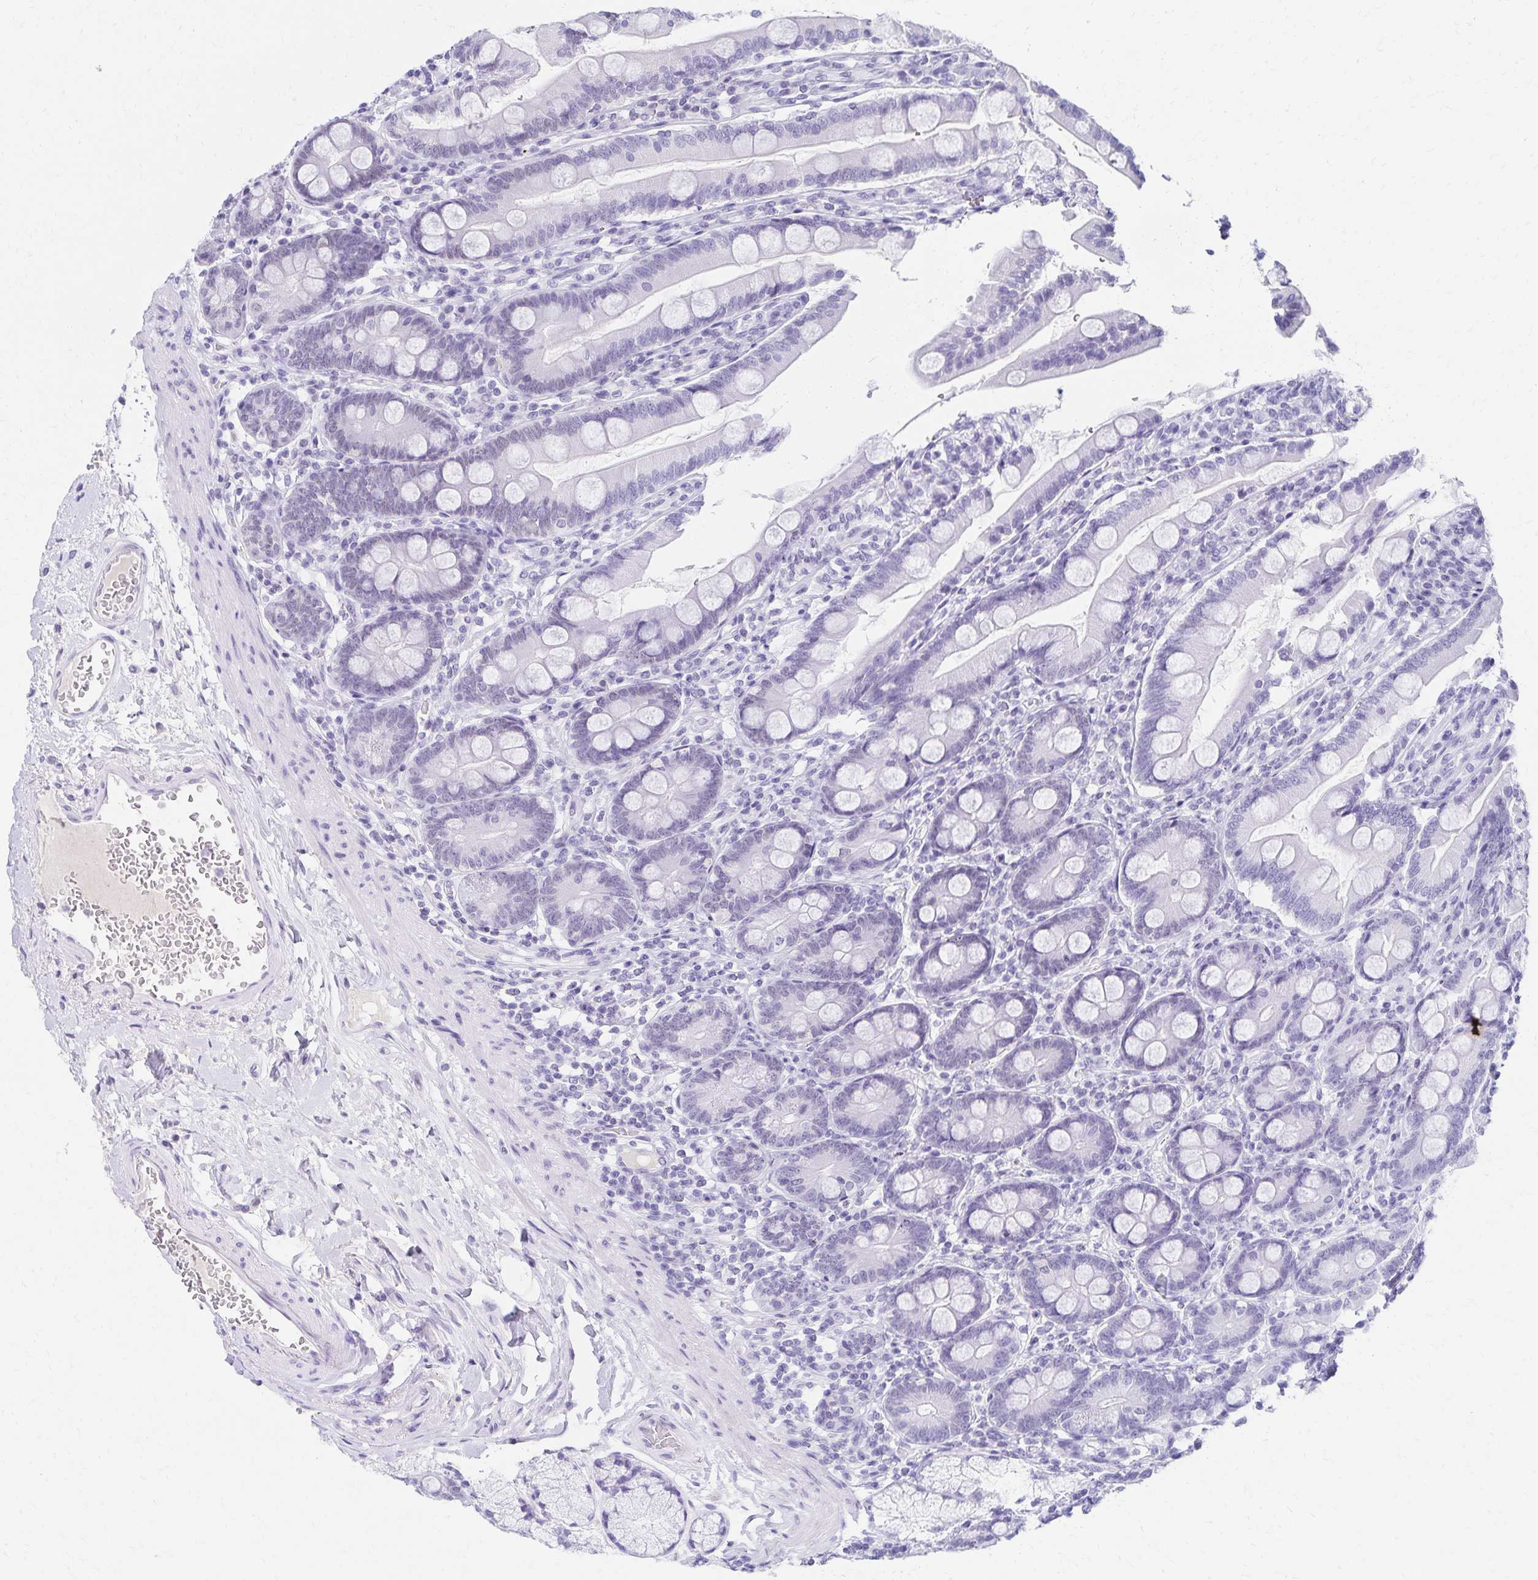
{"staining": {"intensity": "negative", "quantity": "none", "location": "none"}, "tissue": "duodenum", "cell_type": "Glandular cells", "image_type": "normal", "snomed": [{"axis": "morphology", "description": "Normal tissue, NOS"}, {"axis": "topography", "description": "Duodenum"}], "caption": "A photomicrograph of duodenum stained for a protein exhibits no brown staining in glandular cells.", "gene": "FAM166C", "patient": {"sex": "female", "age": 67}}